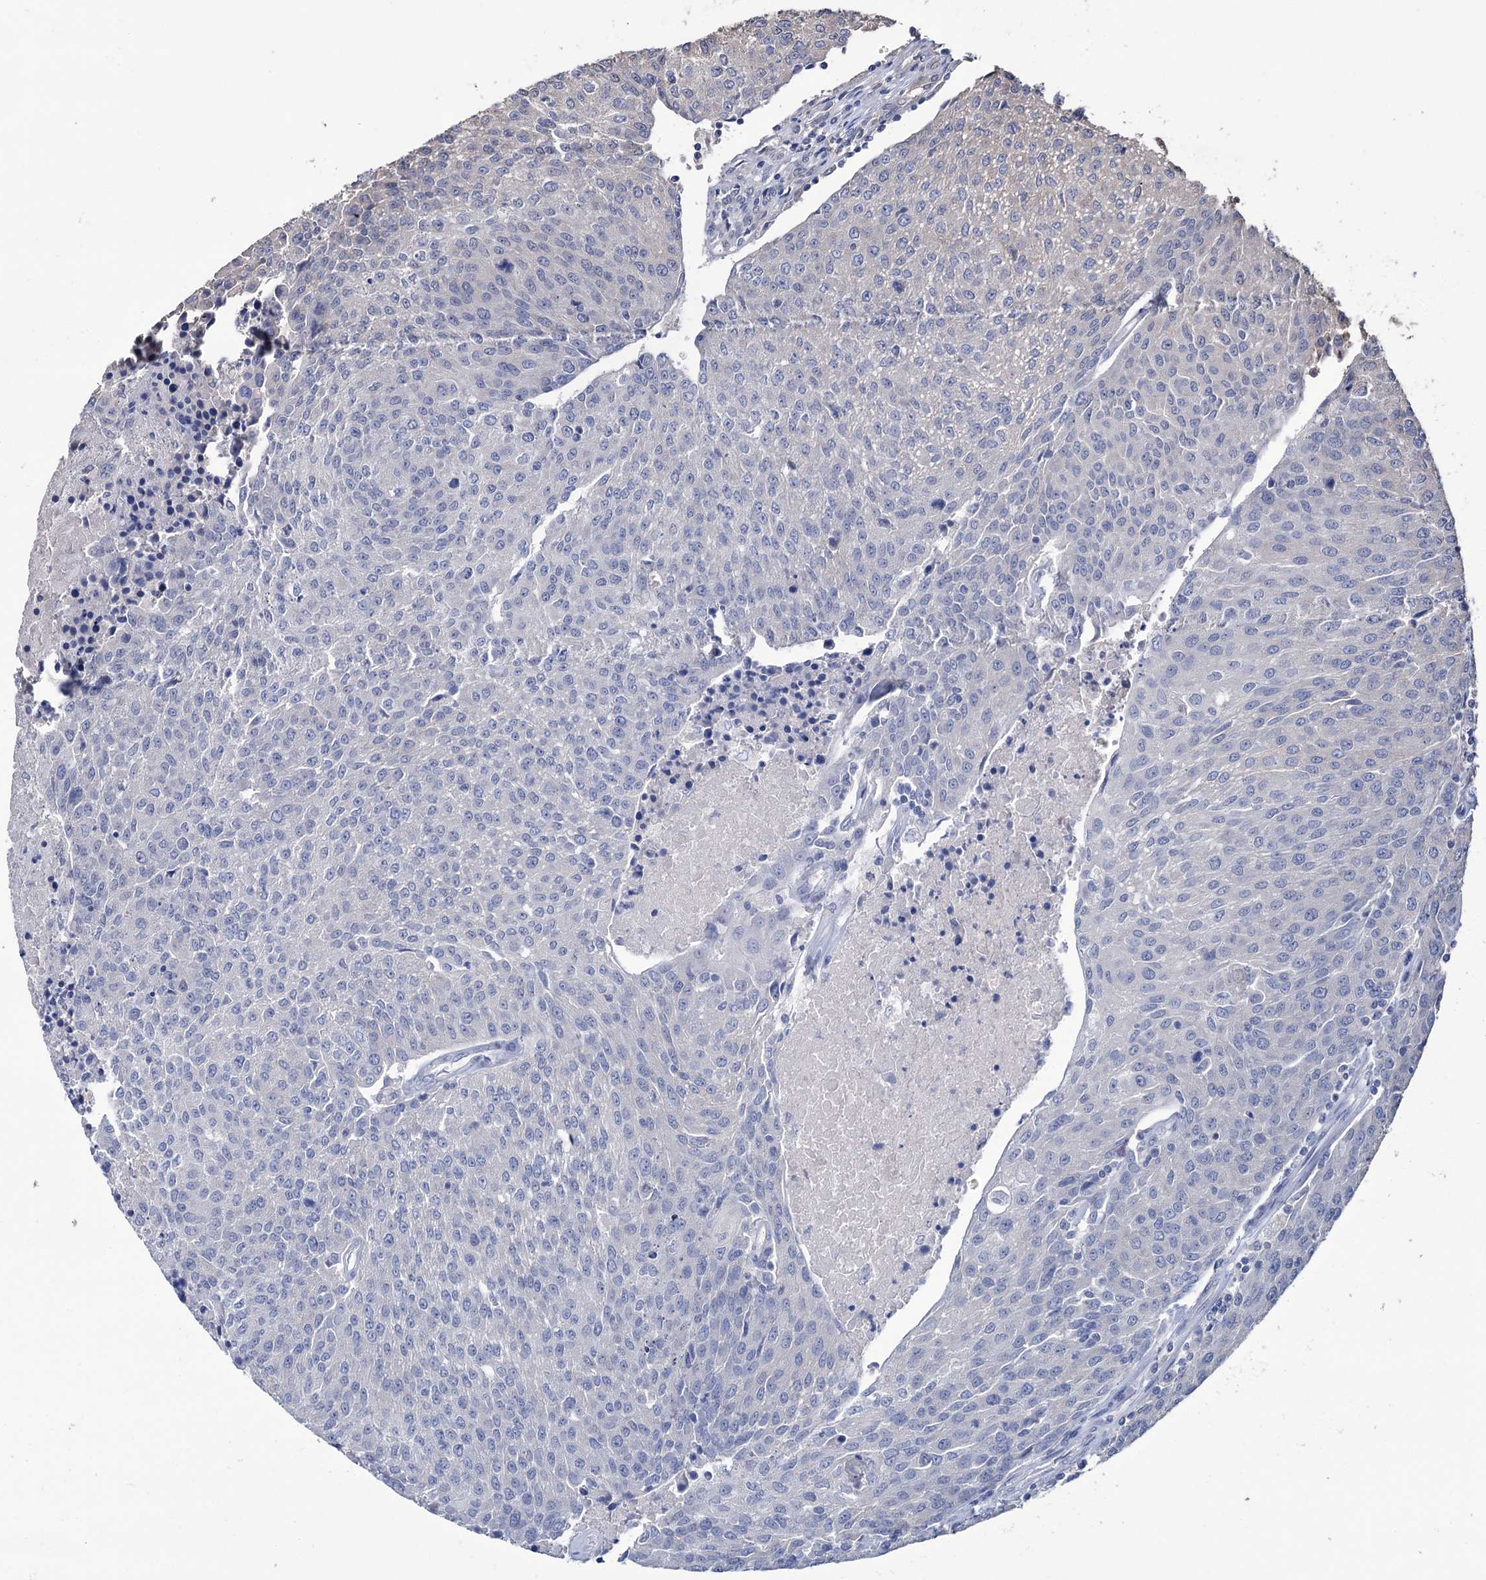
{"staining": {"intensity": "negative", "quantity": "none", "location": "none"}, "tissue": "urothelial cancer", "cell_type": "Tumor cells", "image_type": "cancer", "snomed": [{"axis": "morphology", "description": "Urothelial carcinoma, High grade"}, {"axis": "topography", "description": "Urinary bladder"}], "caption": "The image demonstrates no staining of tumor cells in urothelial cancer. The staining was performed using DAB to visualize the protein expression in brown, while the nuclei were stained in blue with hematoxylin (Magnification: 20x).", "gene": "EPB41L5", "patient": {"sex": "female", "age": 85}}